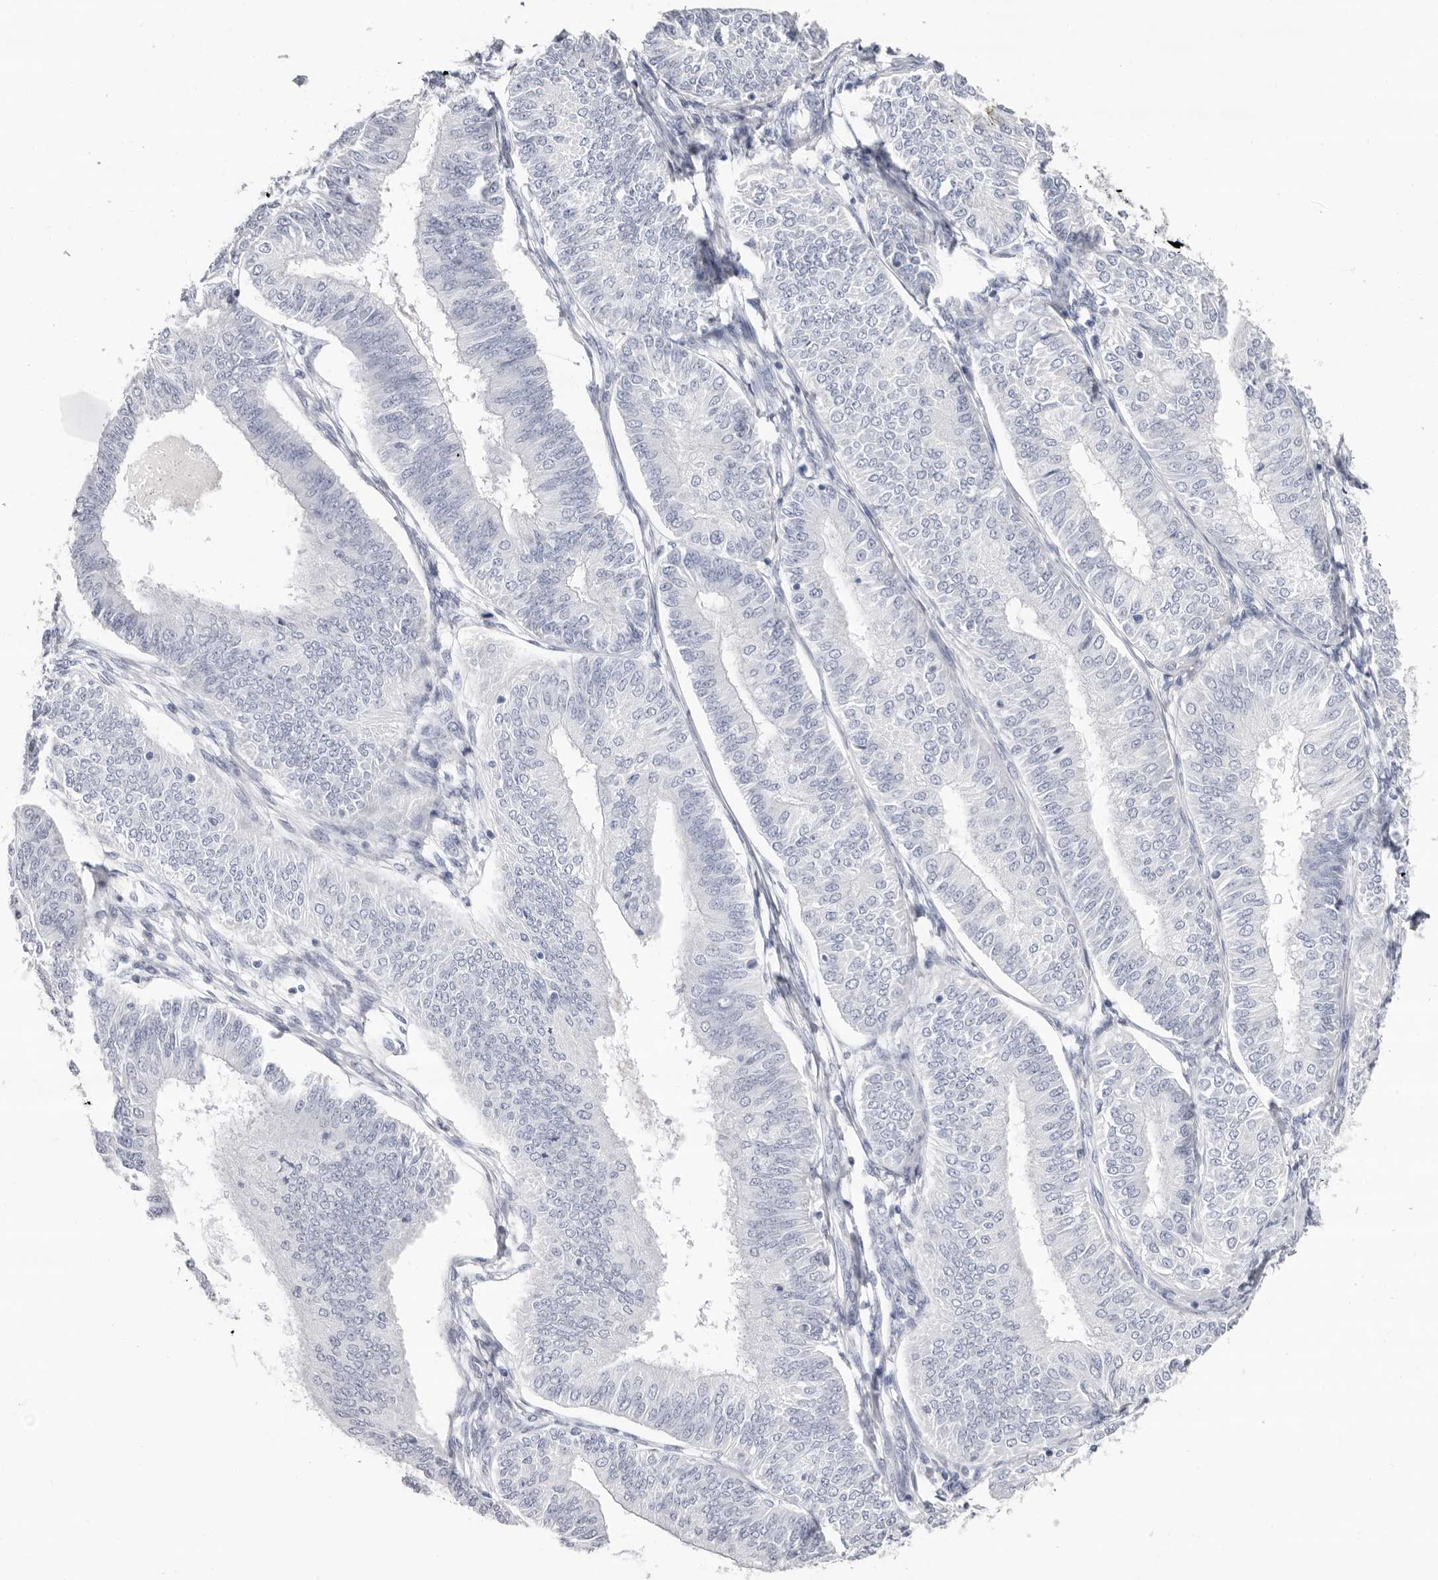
{"staining": {"intensity": "negative", "quantity": "none", "location": "none"}, "tissue": "endometrial cancer", "cell_type": "Tumor cells", "image_type": "cancer", "snomed": [{"axis": "morphology", "description": "Adenocarcinoma, NOS"}, {"axis": "topography", "description": "Endometrium"}], "caption": "A high-resolution histopathology image shows immunohistochemistry (IHC) staining of adenocarcinoma (endometrial), which reveals no significant expression in tumor cells.", "gene": "LPO", "patient": {"sex": "female", "age": 58}}